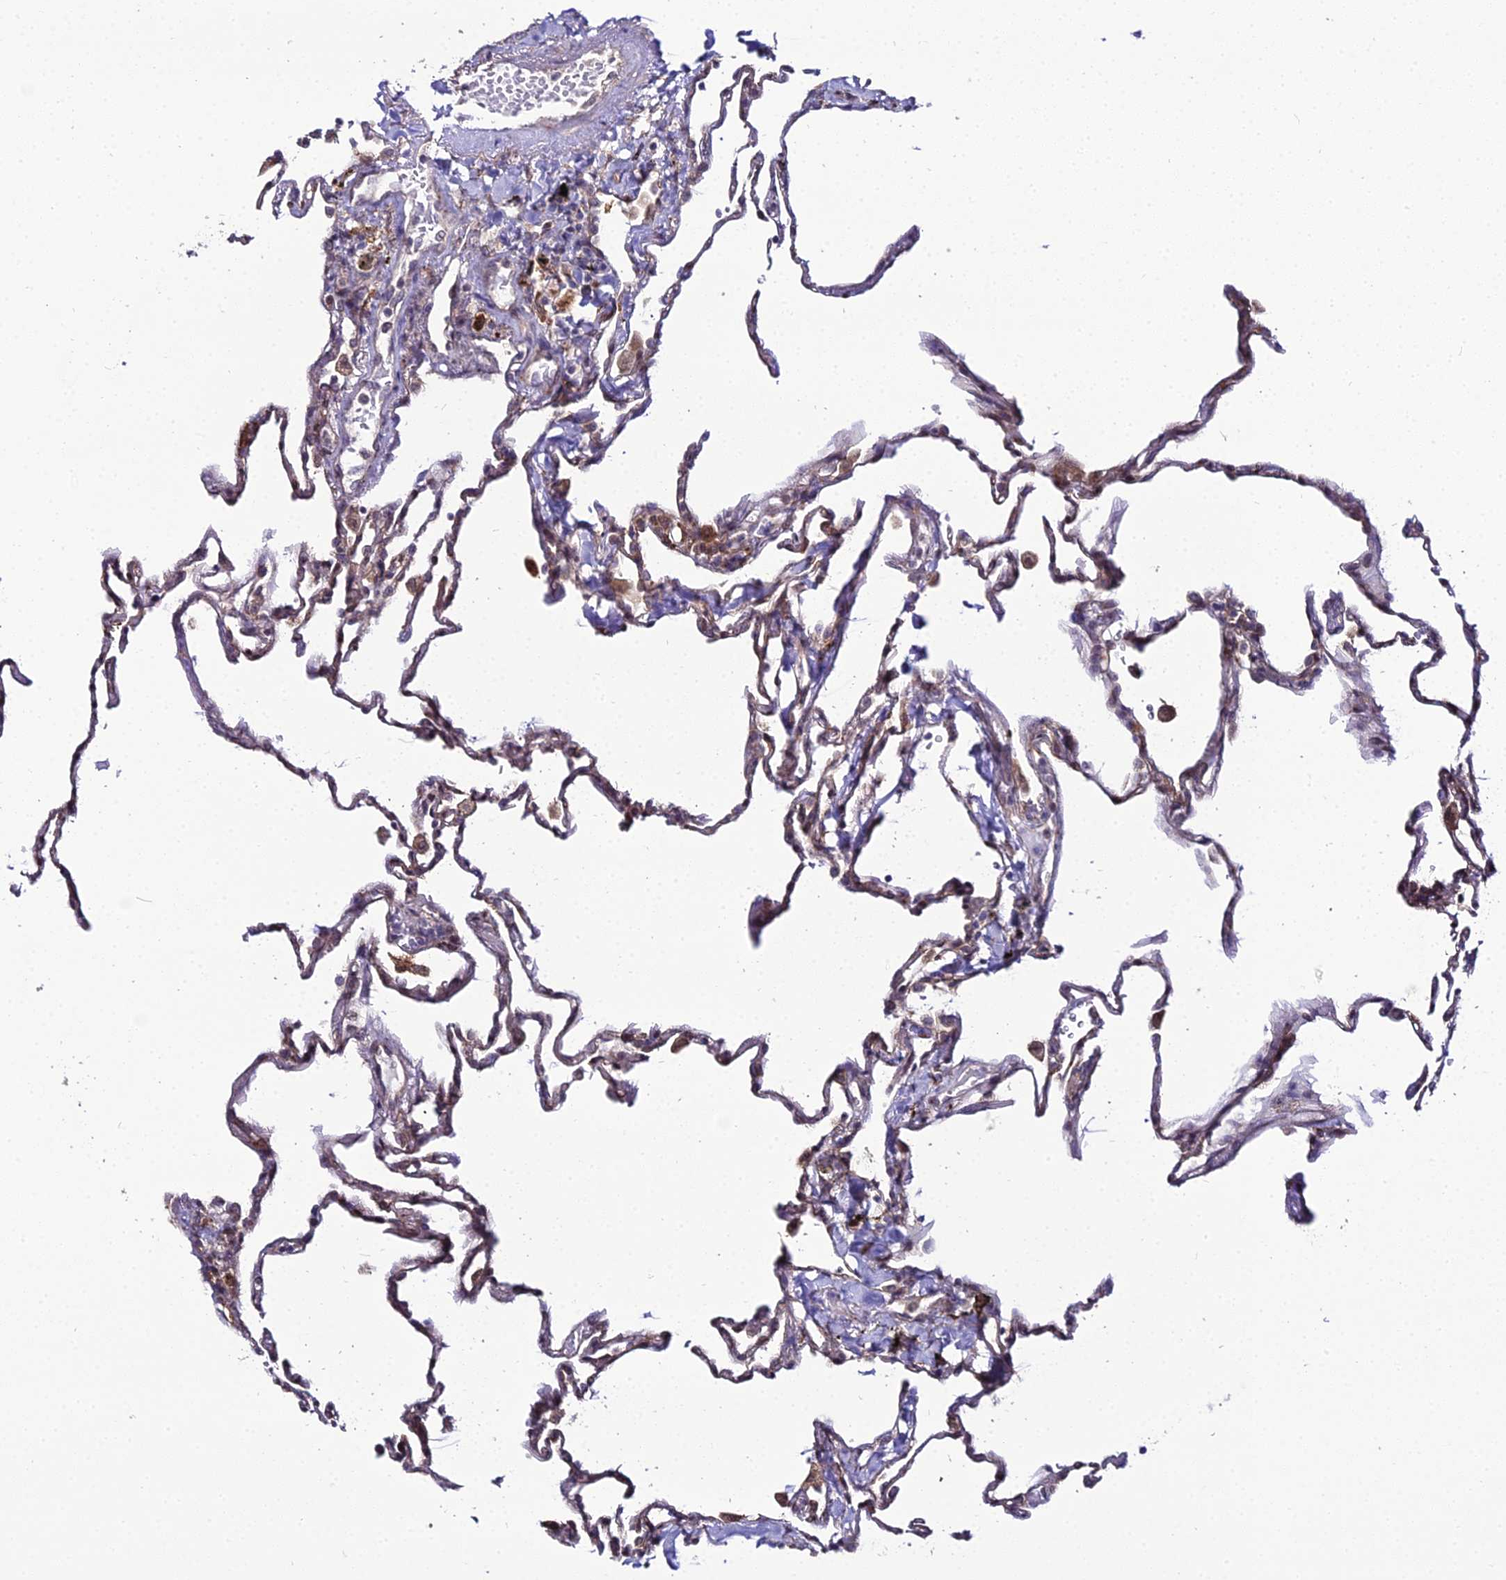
{"staining": {"intensity": "weak", "quantity": "25%-75%", "location": "cytoplasmic/membranous"}, "tissue": "lung", "cell_type": "Alveolar cells", "image_type": "normal", "snomed": [{"axis": "morphology", "description": "Normal tissue, NOS"}, {"axis": "topography", "description": "Lung"}], "caption": "DAB immunohistochemical staining of benign lung reveals weak cytoplasmic/membranous protein positivity in about 25%-75% of alveolar cells.", "gene": "TROAP", "patient": {"sex": "male", "age": 59}}